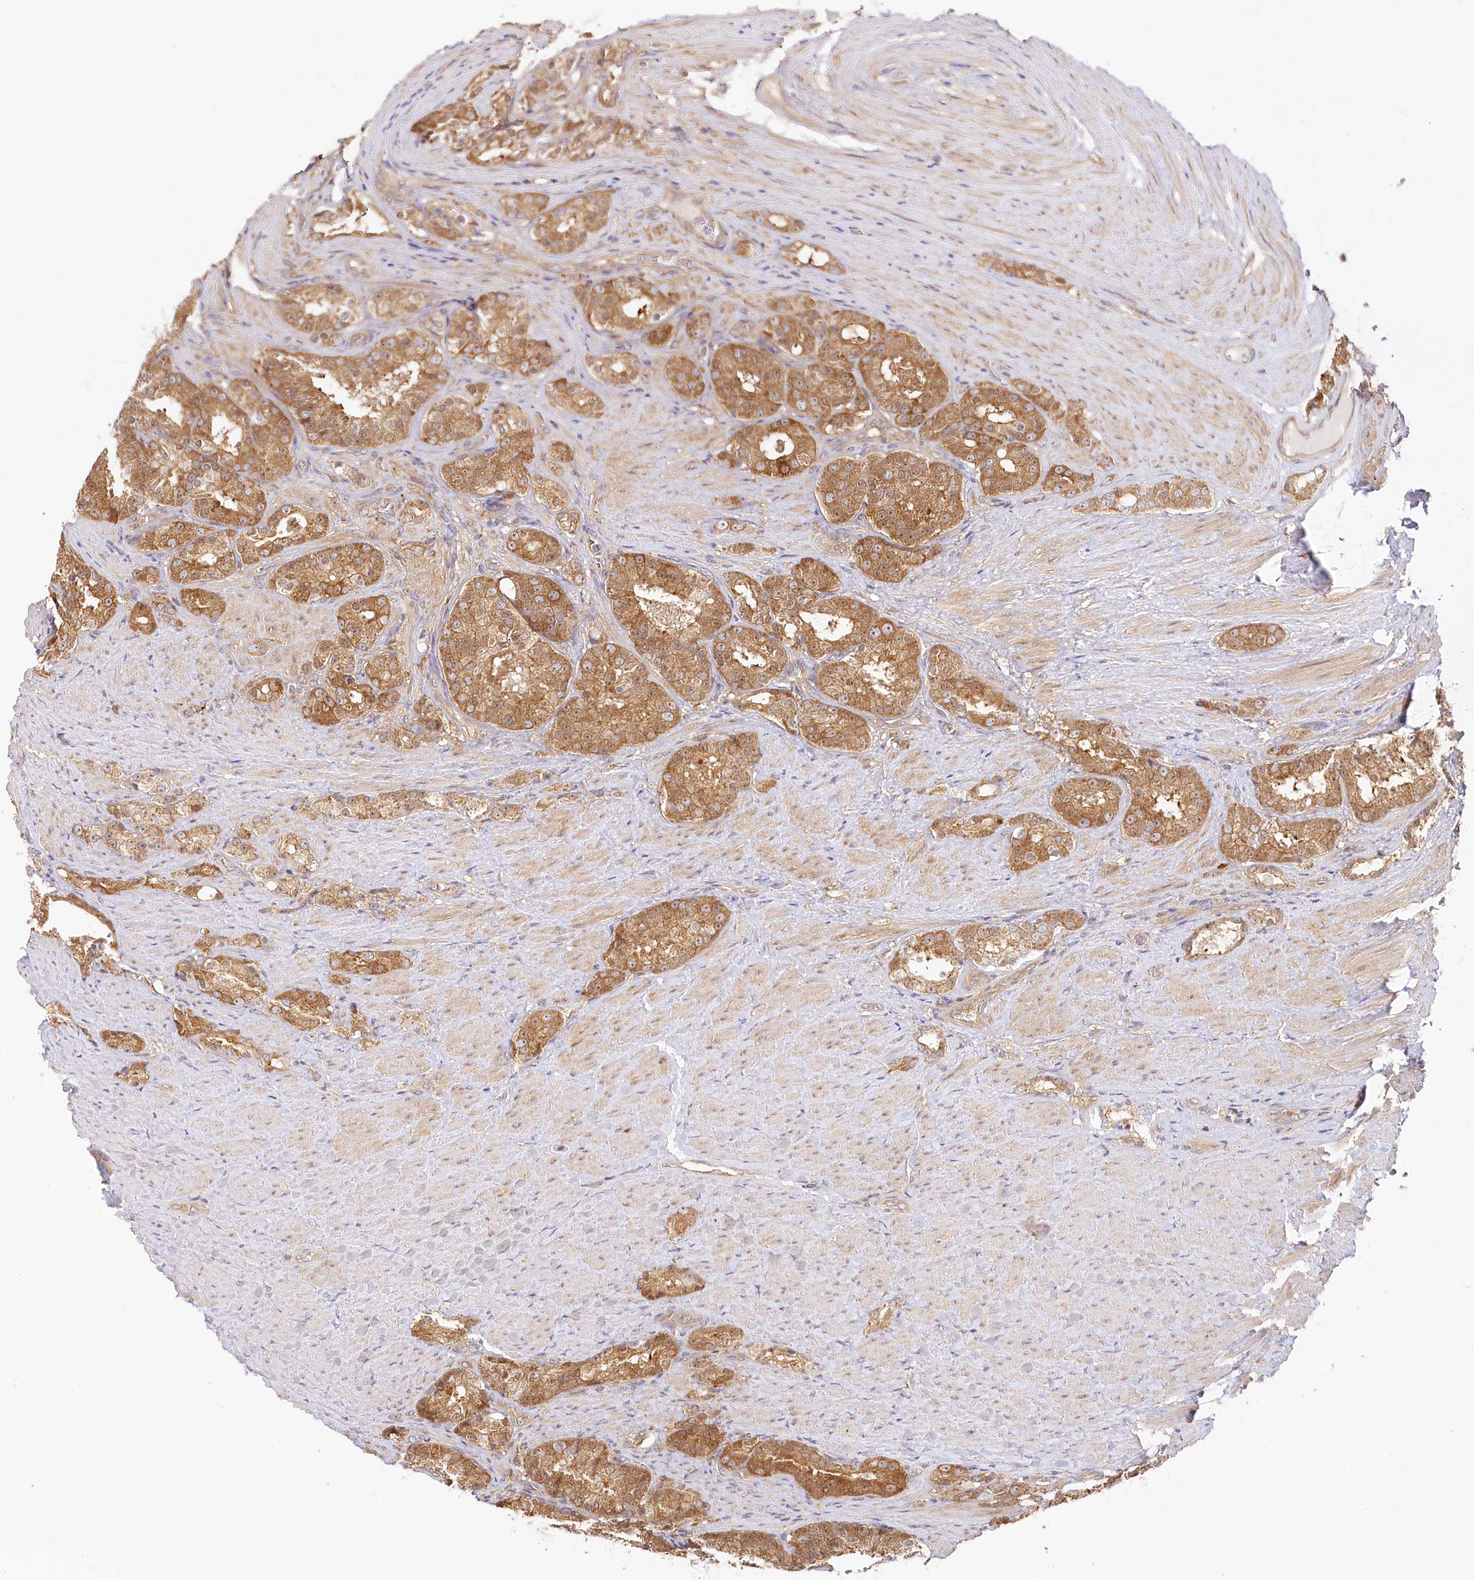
{"staining": {"intensity": "moderate", "quantity": ">75%", "location": "cytoplasmic/membranous"}, "tissue": "prostate cancer", "cell_type": "Tumor cells", "image_type": "cancer", "snomed": [{"axis": "morphology", "description": "Adenocarcinoma, High grade"}, {"axis": "topography", "description": "Prostate"}], "caption": "Human prostate cancer (high-grade adenocarcinoma) stained with a brown dye demonstrates moderate cytoplasmic/membranous positive staining in approximately >75% of tumor cells.", "gene": "INPP4B", "patient": {"sex": "male", "age": 60}}